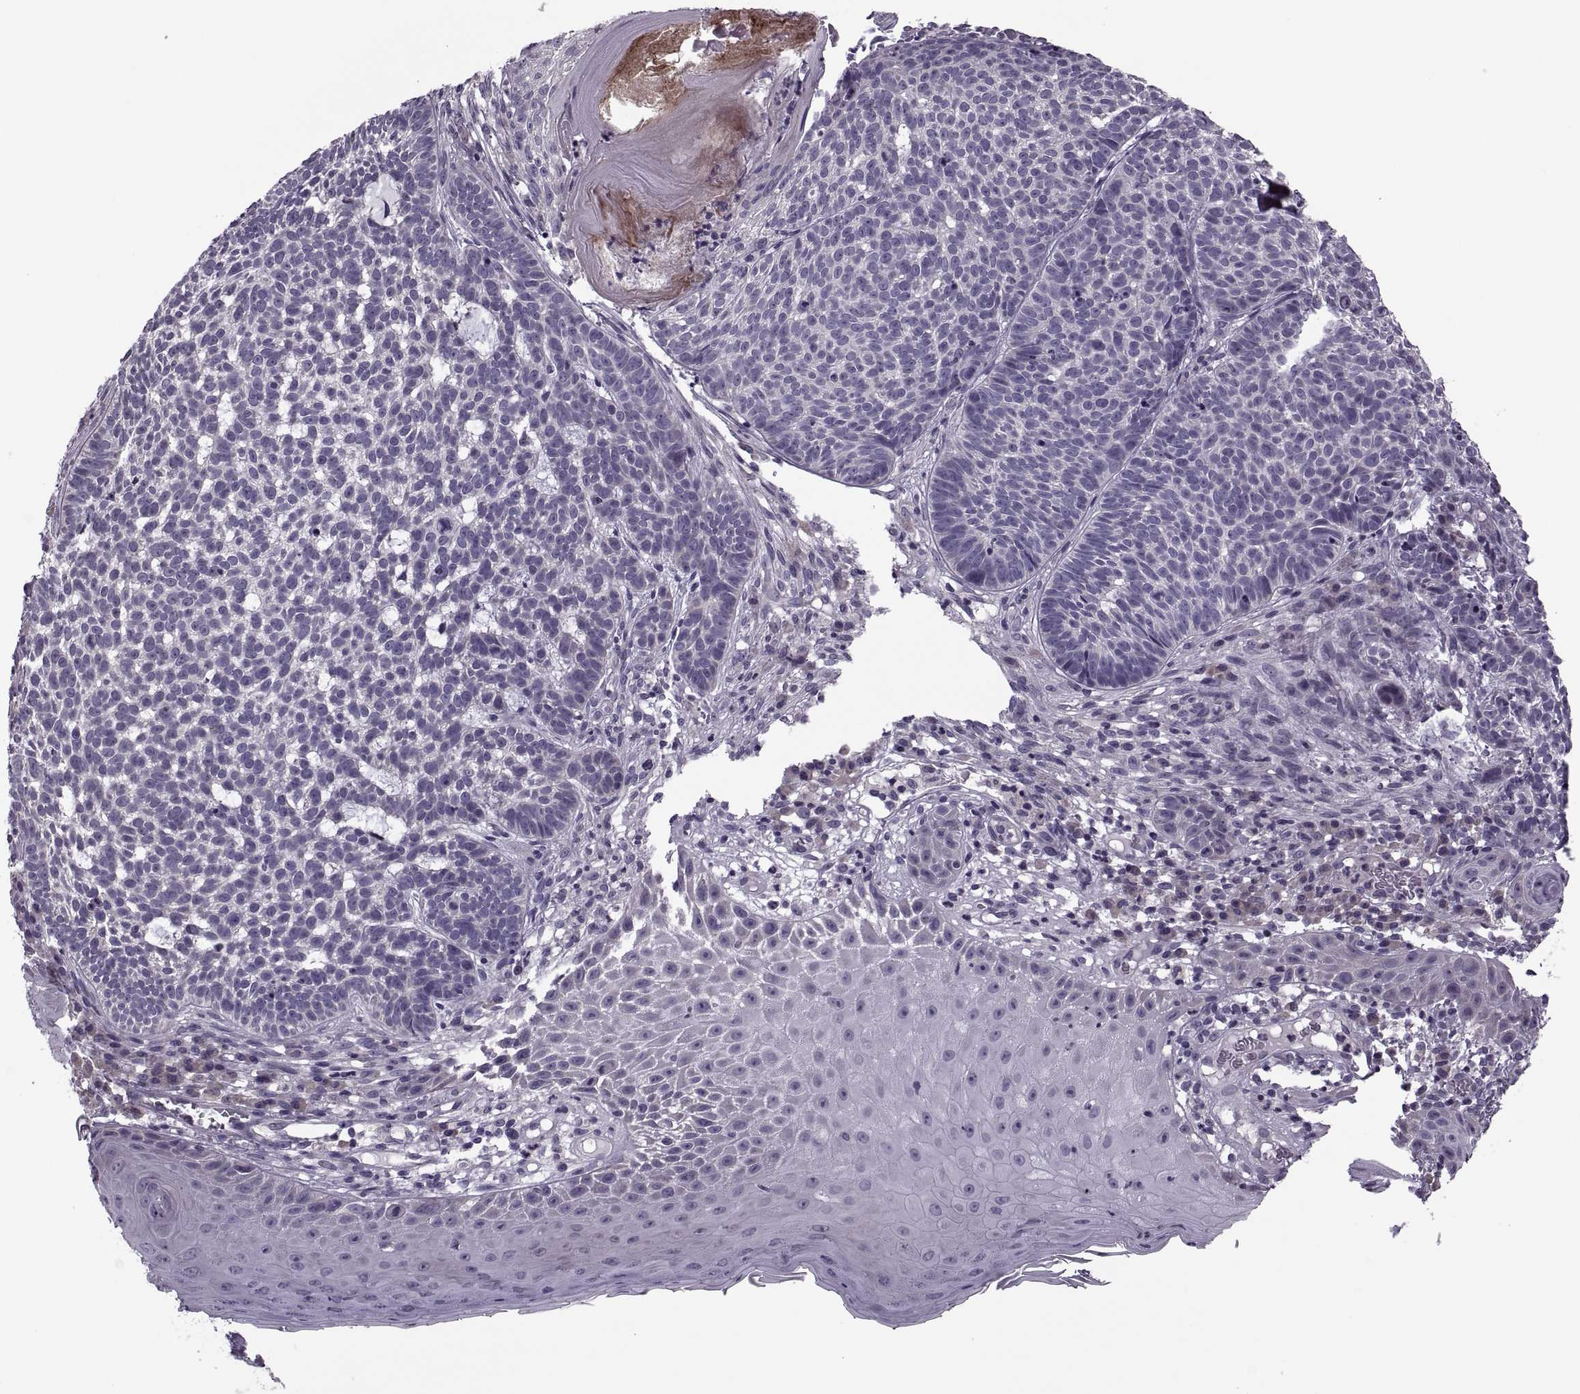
{"staining": {"intensity": "negative", "quantity": "none", "location": "none"}, "tissue": "skin cancer", "cell_type": "Tumor cells", "image_type": "cancer", "snomed": [{"axis": "morphology", "description": "Basal cell carcinoma"}, {"axis": "topography", "description": "Skin"}], "caption": "IHC of skin basal cell carcinoma exhibits no positivity in tumor cells.", "gene": "PRSS54", "patient": {"sex": "male", "age": 90}}